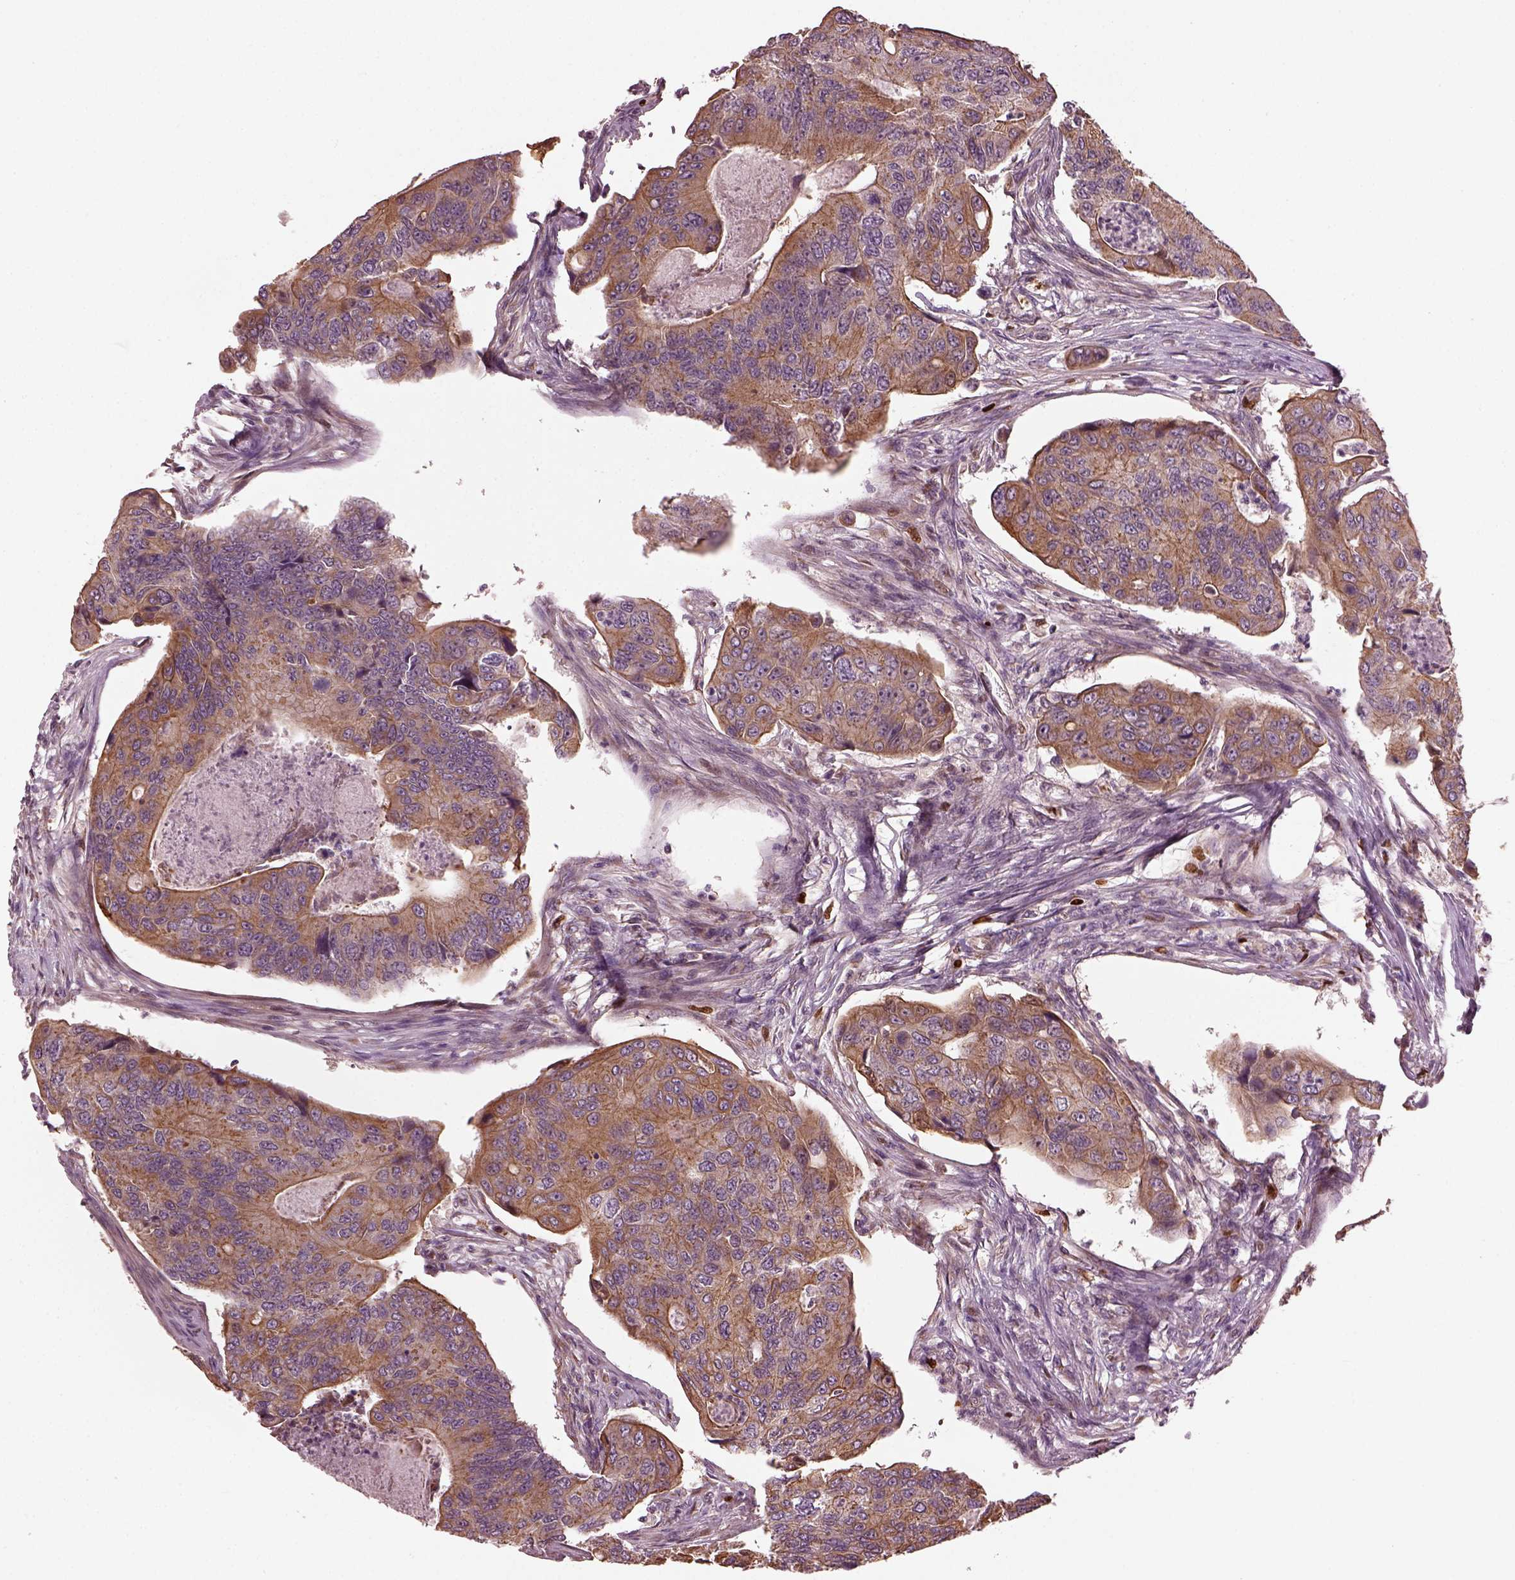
{"staining": {"intensity": "moderate", "quantity": "25%-75%", "location": "cytoplasmic/membranous"}, "tissue": "colorectal cancer", "cell_type": "Tumor cells", "image_type": "cancer", "snomed": [{"axis": "morphology", "description": "Adenocarcinoma, NOS"}, {"axis": "topography", "description": "Colon"}], "caption": "Tumor cells show medium levels of moderate cytoplasmic/membranous positivity in about 25%-75% of cells in colorectal adenocarcinoma.", "gene": "RUFY3", "patient": {"sex": "female", "age": 67}}